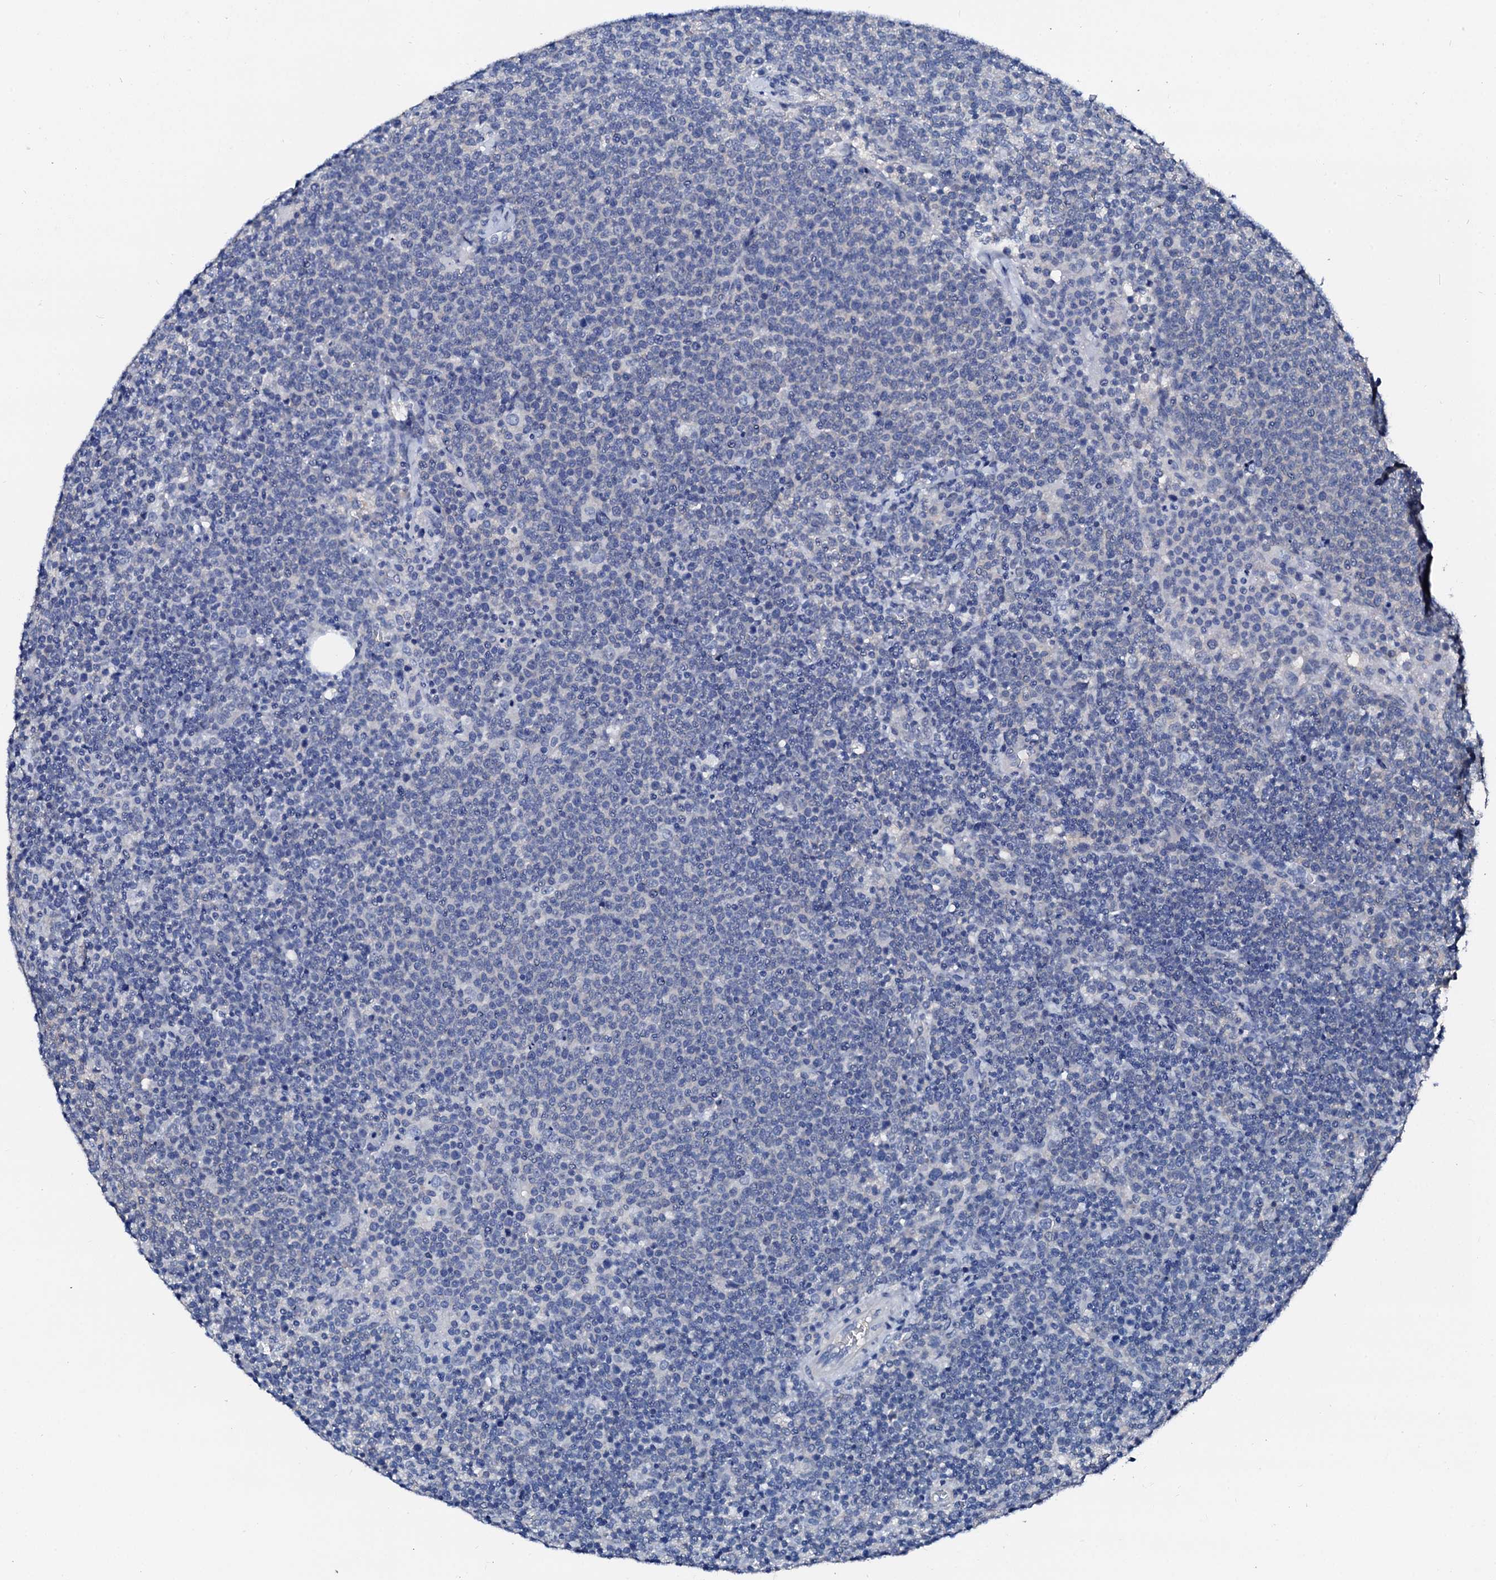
{"staining": {"intensity": "negative", "quantity": "none", "location": "none"}, "tissue": "lymphoma", "cell_type": "Tumor cells", "image_type": "cancer", "snomed": [{"axis": "morphology", "description": "Malignant lymphoma, non-Hodgkin's type, High grade"}, {"axis": "topography", "description": "Lymph node"}], "caption": "The photomicrograph shows no staining of tumor cells in malignant lymphoma, non-Hodgkin's type (high-grade). Brightfield microscopy of immunohistochemistry (IHC) stained with DAB (brown) and hematoxylin (blue), captured at high magnification.", "gene": "CSN2", "patient": {"sex": "male", "age": 61}}